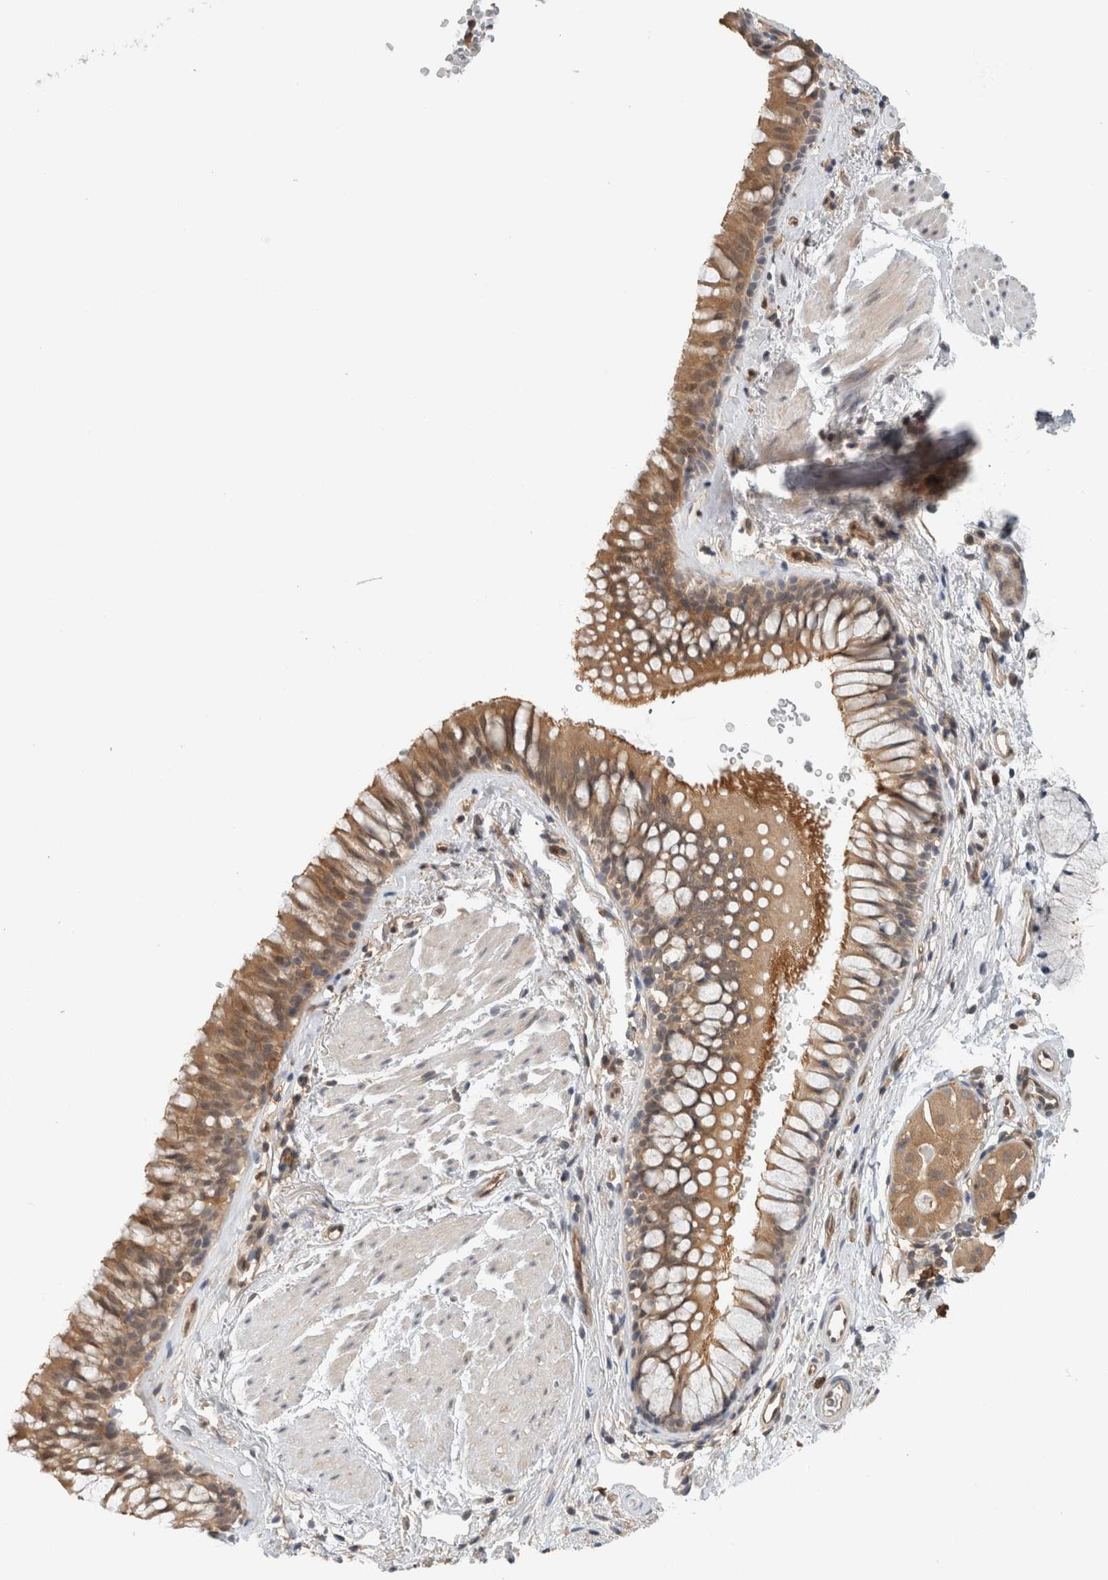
{"staining": {"intensity": "moderate", "quantity": ">75%", "location": "cytoplasmic/membranous"}, "tissue": "bronchus", "cell_type": "Respiratory epithelial cells", "image_type": "normal", "snomed": [{"axis": "morphology", "description": "Normal tissue, NOS"}, {"axis": "topography", "description": "Cartilage tissue"}, {"axis": "topography", "description": "Bronchus"}], "caption": "An IHC image of unremarkable tissue is shown. Protein staining in brown highlights moderate cytoplasmic/membranous positivity in bronchus within respiratory epithelial cells.", "gene": "PFDN4", "patient": {"sex": "female", "age": 53}}